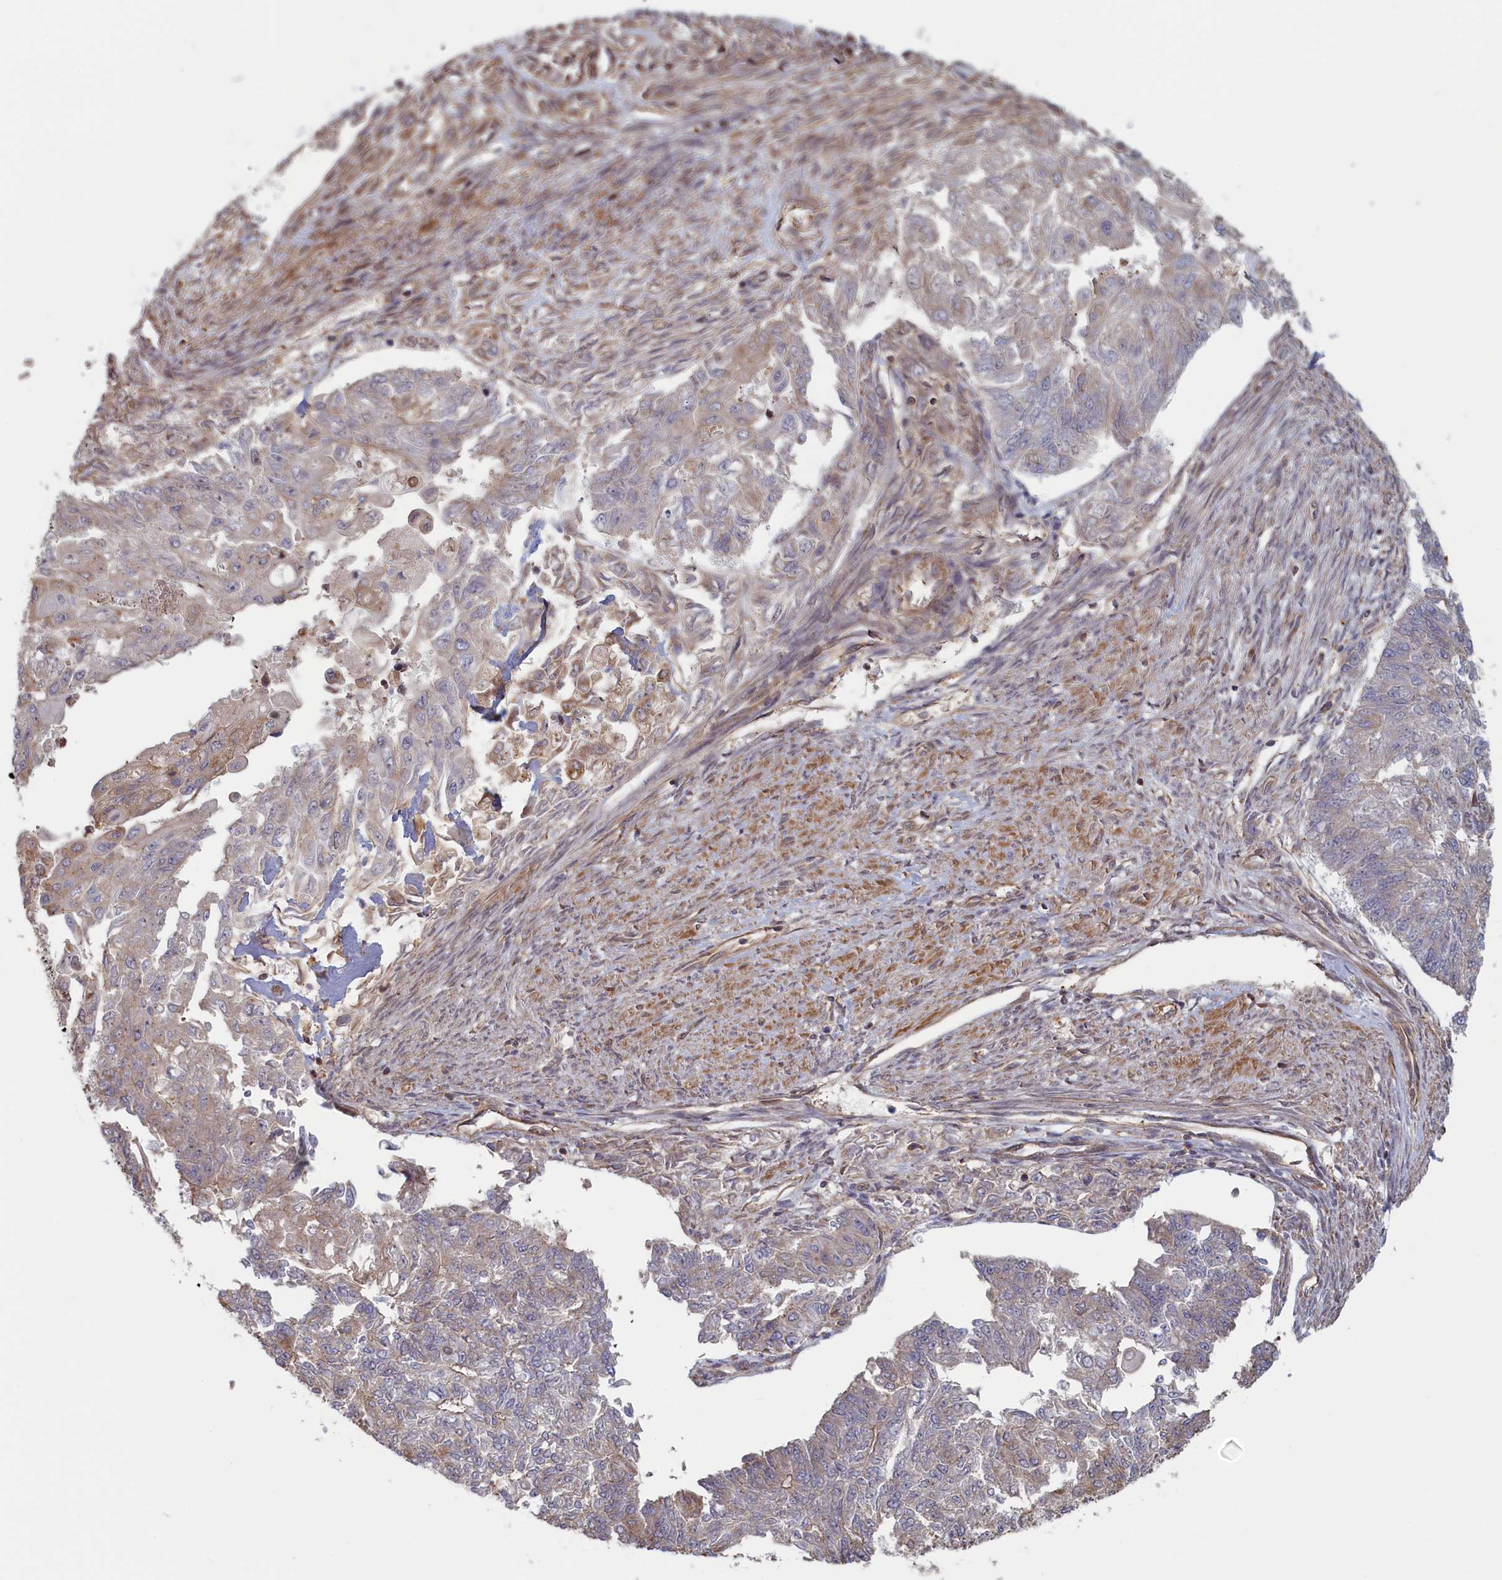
{"staining": {"intensity": "weak", "quantity": "<25%", "location": "cytoplasmic/membranous"}, "tissue": "endometrial cancer", "cell_type": "Tumor cells", "image_type": "cancer", "snomed": [{"axis": "morphology", "description": "Adenocarcinoma, NOS"}, {"axis": "topography", "description": "Endometrium"}], "caption": "This micrograph is of endometrial cancer stained with immunohistochemistry to label a protein in brown with the nuclei are counter-stained blue. There is no staining in tumor cells.", "gene": "RILPL1", "patient": {"sex": "female", "age": 32}}